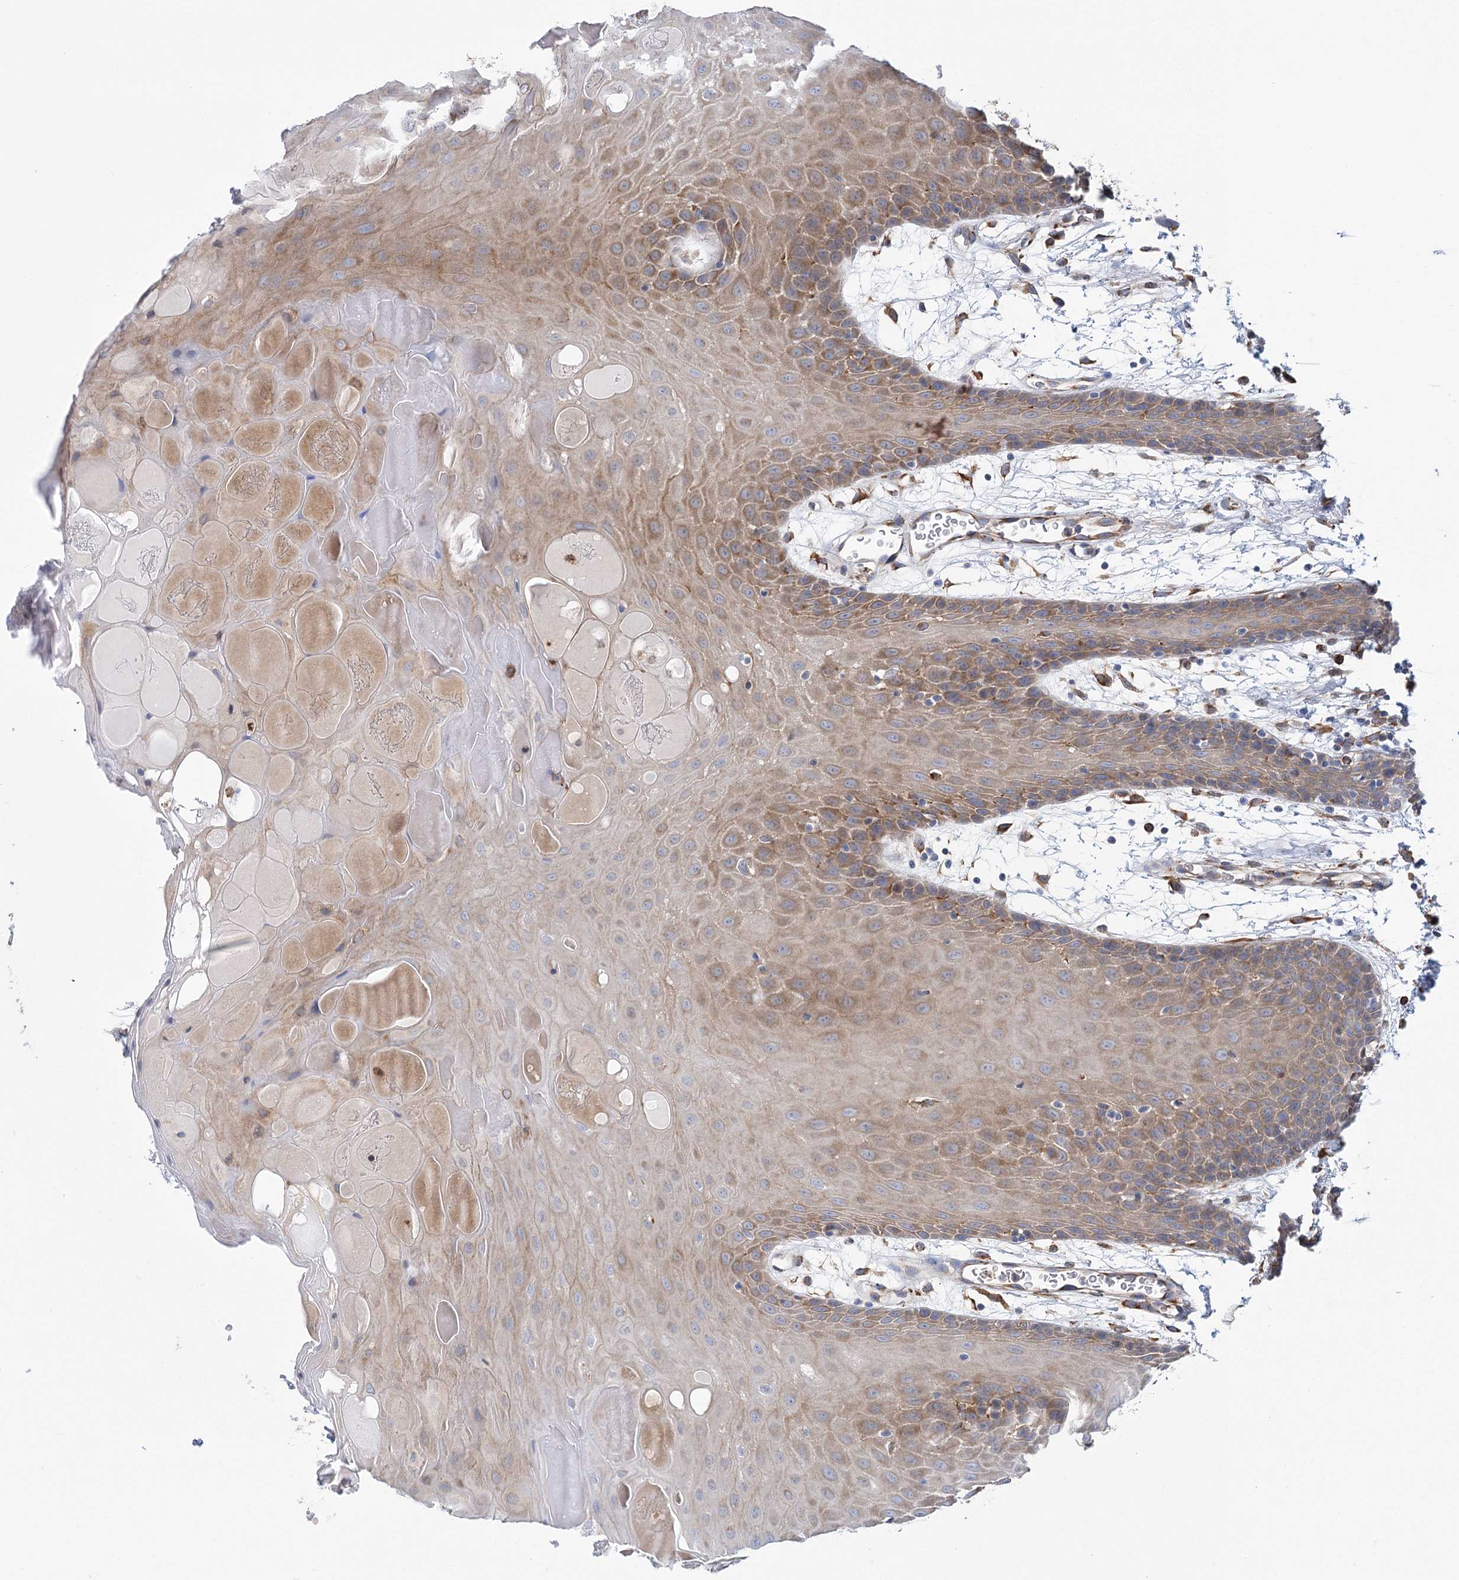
{"staining": {"intensity": "moderate", "quantity": "<25%", "location": "cytoplasmic/membranous"}, "tissue": "oral mucosa", "cell_type": "Squamous epithelial cells", "image_type": "normal", "snomed": [{"axis": "morphology", "description": "Normal tissue, NOS"}, {"axis": "topography", "description": "Skeletal muscle"}, {"axis": "topography", "description": "Oral tissue"}, {"axis": "topography", "description": "Salivary gland"}, {"axis": "topography", "description": "Peripheral nerve tissue"}], "caption": "Benign oral mucosa was stained to show a protein in brown. There is low levels of moderate cytoplasmic/membranous positivity in approximately <25% of squamous epithelial cells. (Stains: DAB (3,3'-diaminobenzidine) in brown, nuclei in blue, Microscopy: brightfield microscopy at high magnification).", "gene": "METTL24", "patient": {"sex": "male", "age": 54}}